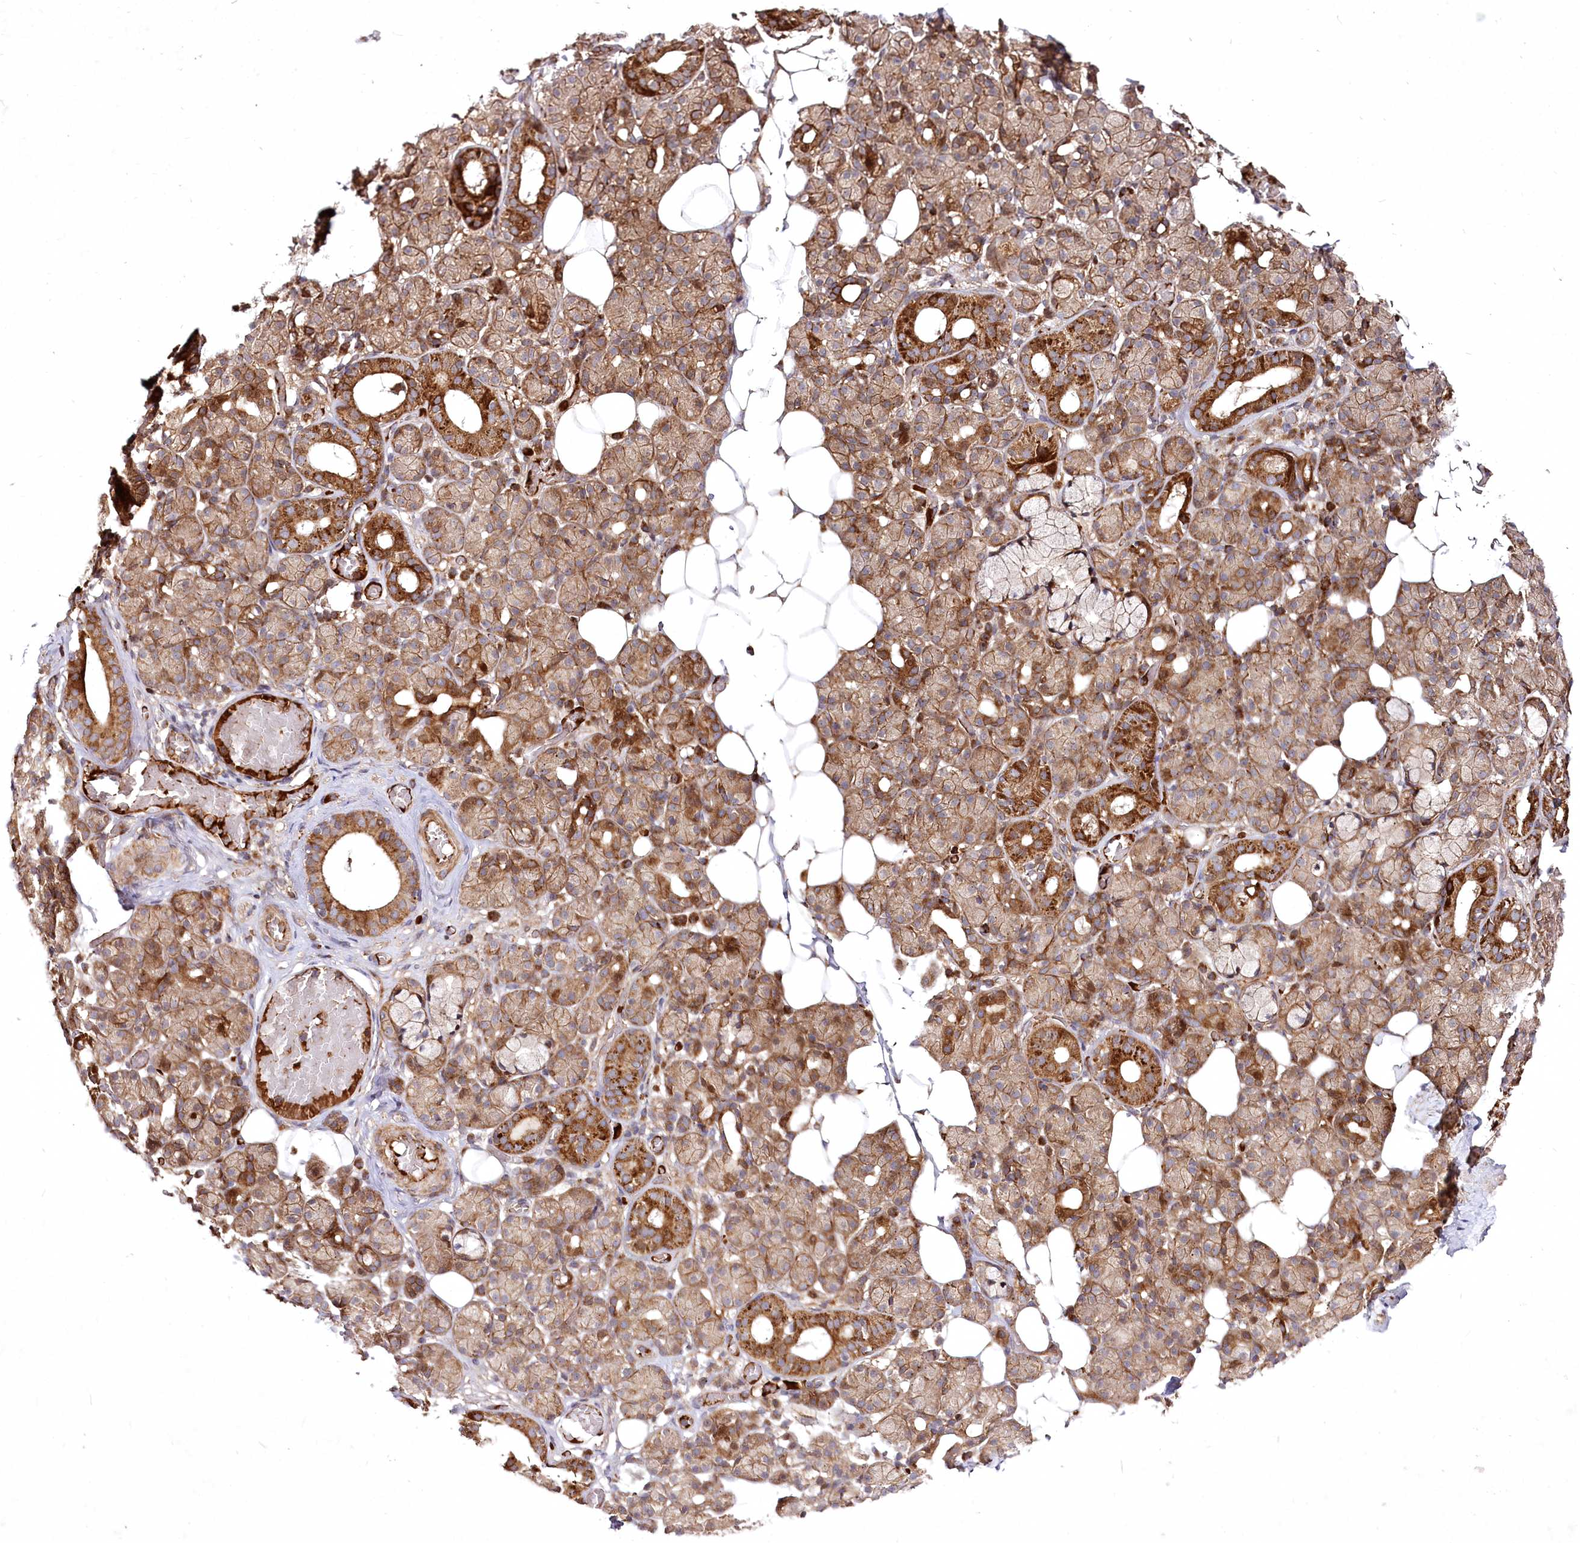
{"staining": {"intensity": "strong", "quantity": "25%-75%", "location": "cytoplasmic/membranous"}, "tissue": "salivary gland", "cell_type": "Glandular cells", "image_type": "normal", "snomed": [{"axis": "morphology", "description": "Normal tissue, NOS"}, {"axis": "topography", "description": "Salivary gland"}], "caption": "Strong cytoplasmic/membranous protein staining is identified in approximately 25%-75% of glandular cells in salivary gland. (brown staining indicates protein expression, while blue staining denotes nuclei).", "gene": "PSTK", "patient": {"sex": "male", "age": 63}}